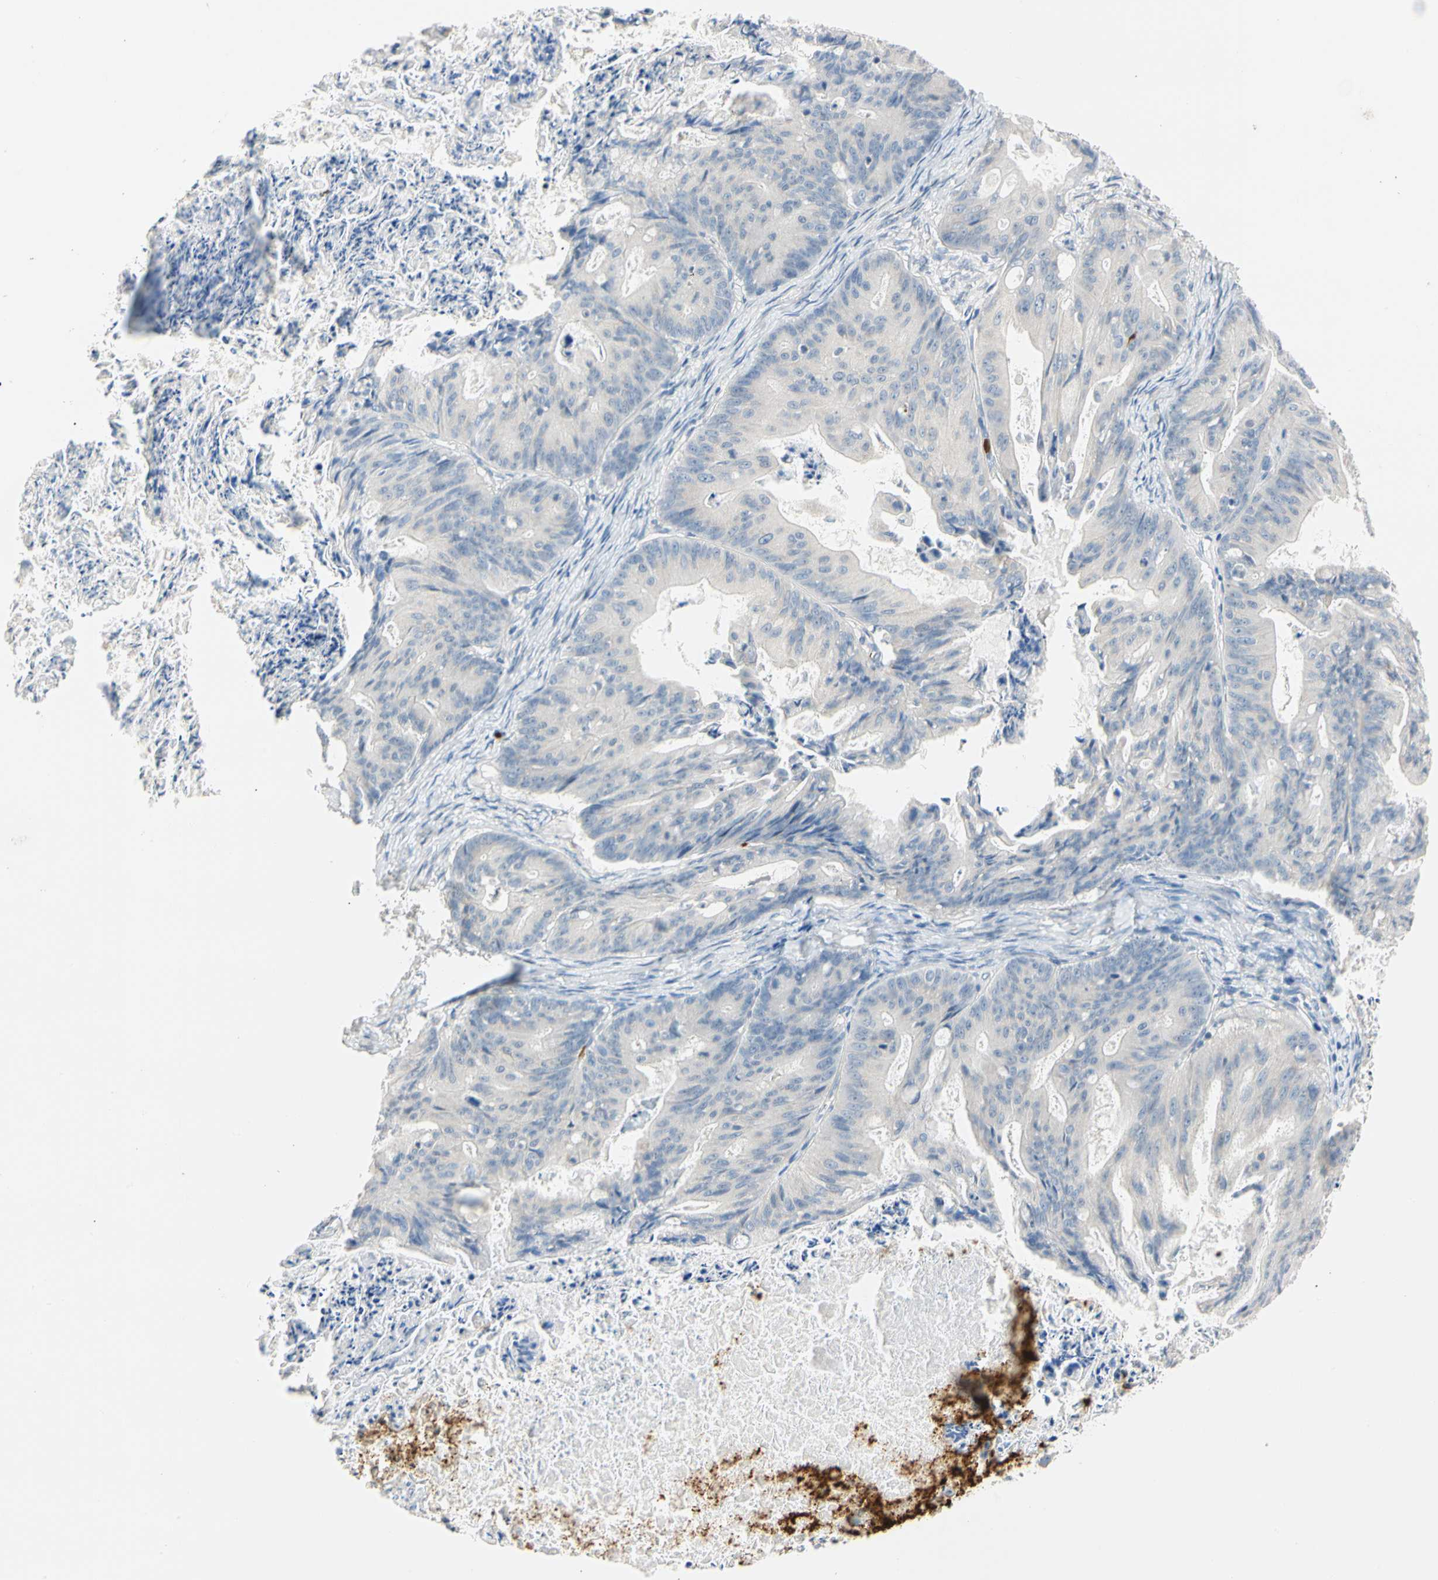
{"staining": {"intensity": "negative", "quantity": "none", "location": "none"}, "tissue": "ovarian cancer", "cell_type": "Tumor cells", "image_type": "cancer", "snomed": [{"axis": "morphology", "description": "Cystadenocarcinoma, mucinous, NOS"}, {"axis": "topography", "description": "Ovary"}], "caption": "Immunohistochemistry photomicrograph of human mucinous cystadenocarcinoma (ovarian) stained for a protein (brown), which exhibits no positivity in tumor cells.", "gene": "TRAF5", "patient": {"sex": "female", "age": 37}}